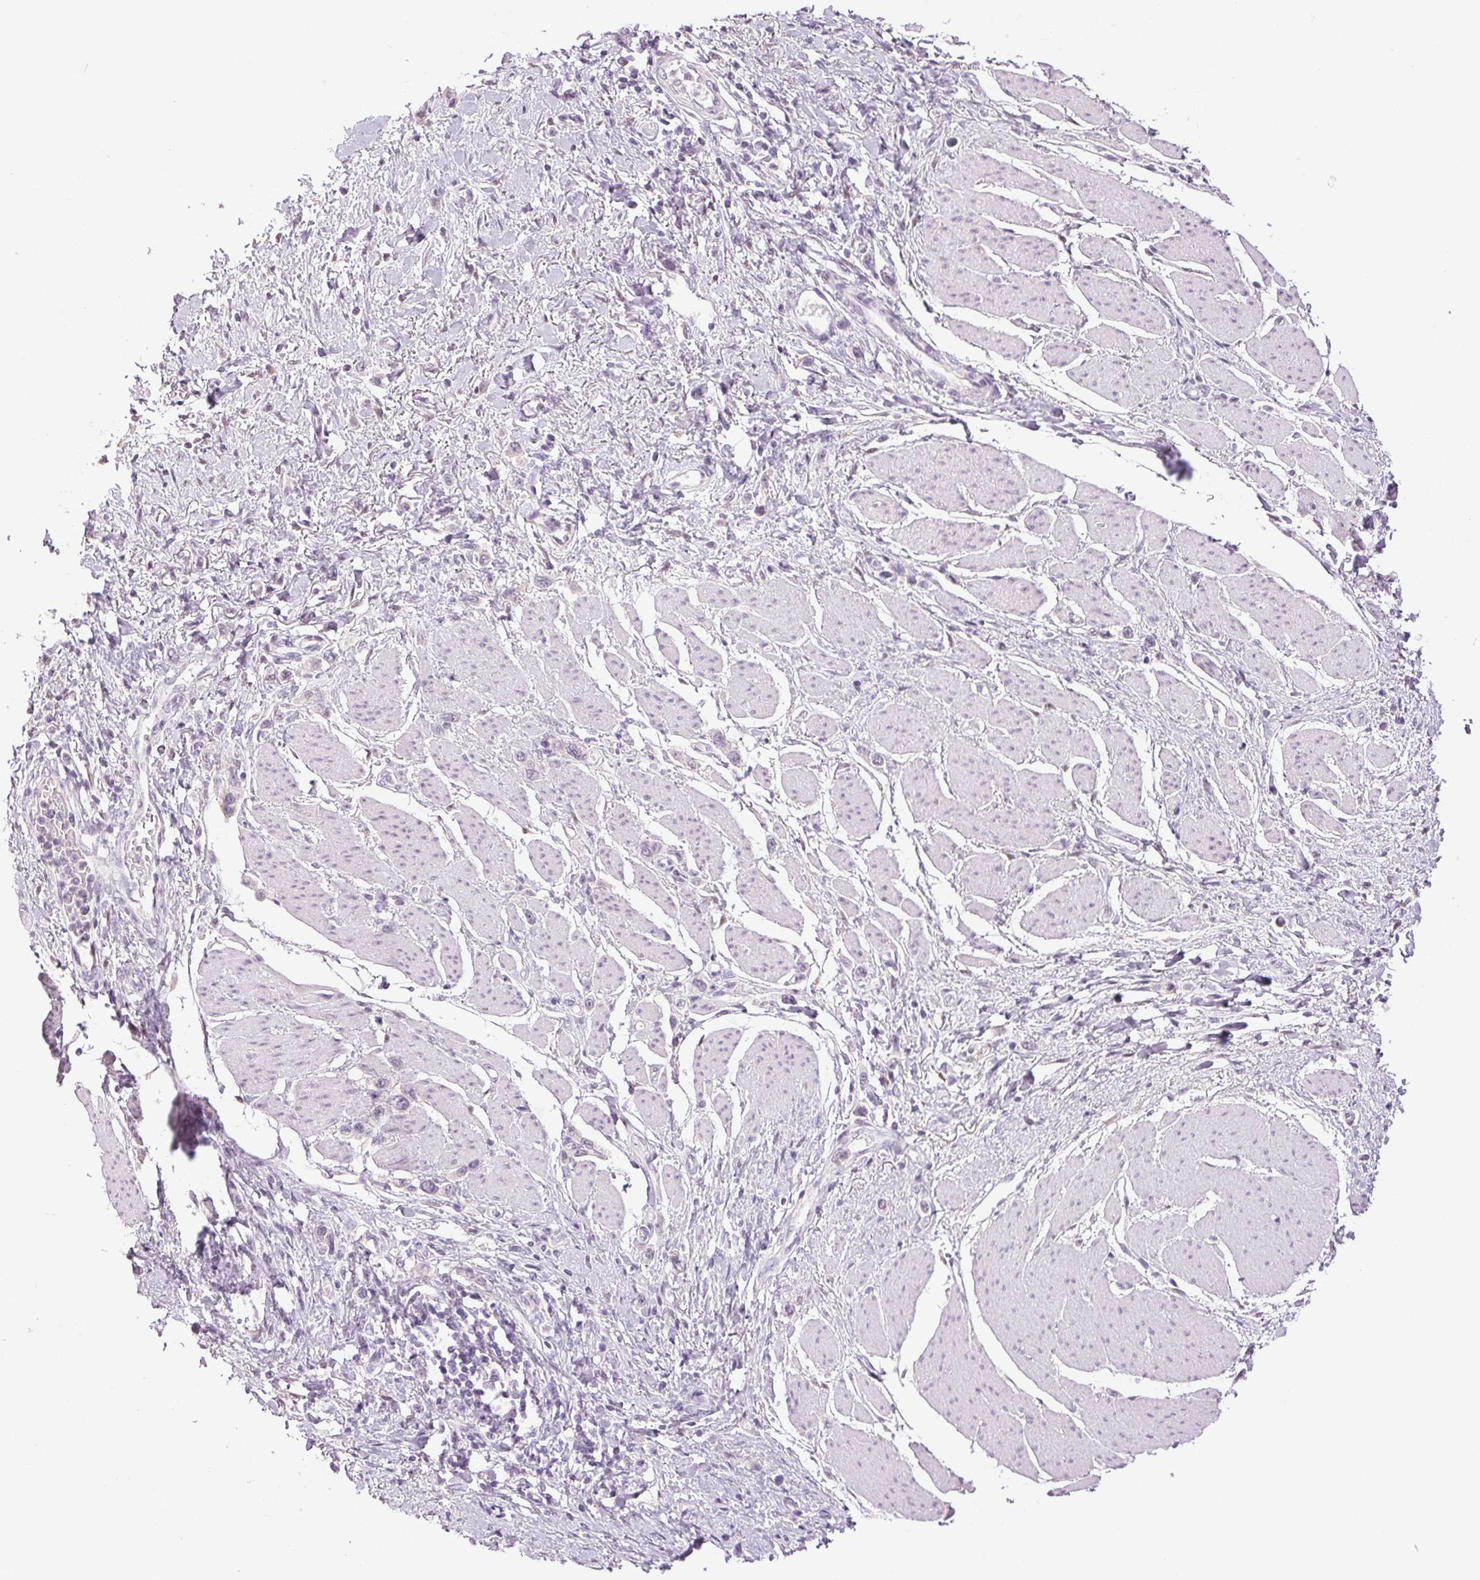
{"staining": {"intensity": "negative", "quantity": "none", "location": "none"}, "tissue": "stomach cancer", "cell_type": "Tumor cells", "image_type": "cancer", "snomed": [{"axis": "morphology", "description": "Adenocarcinoma, NOS"}, {"axis": "topography", "description": "Stomach"}], "caption": "Adenocarcinoma (stomach) was stained to show a protein in brown. There is no significant expression in tumor cells. Brightfield microscopy of IHC stained with DAB (brown) and hematoxylin (blue), captured at high magnification.", "gene": "DNAJC6", "patient": {"sex": "female", "age": 65}}